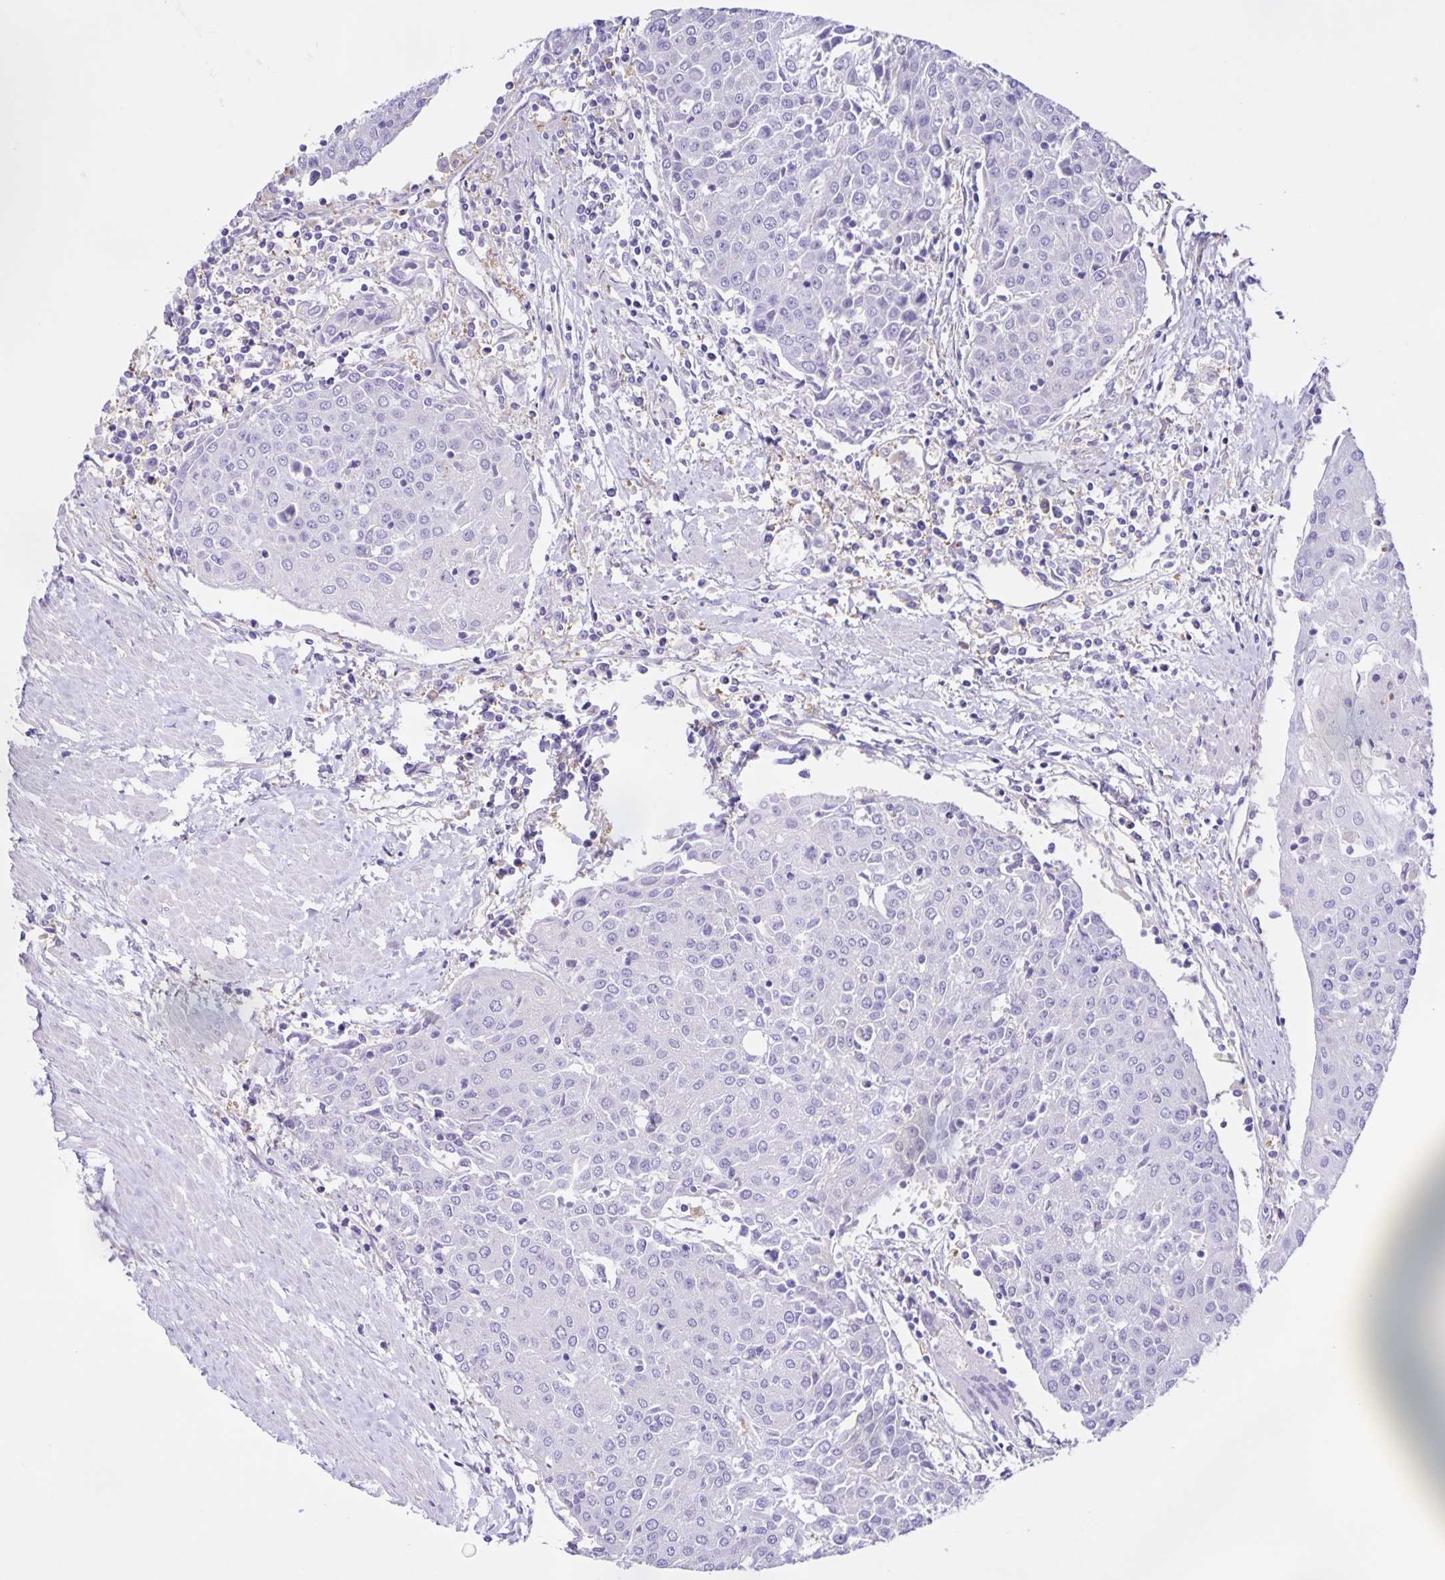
{"staining": {"intensity": "negative", "quantity": "none", "location": "none"}, "tissue": "urothelial cancer", "cell_type": "Tumor cells", "image_type": "cancer", "snomed": [{"axis": "morphology", "description": "Urothelial carcinoma, High grade"}, {"axis": "topography", "description": "Urinary bladder"}], "caption": "Tumor cells show no significant protein expression in high-grade urothelial carcinoma. (DAB (3,3'-diaminobenzidine) immunohistochemistry visualized using brightfield microscopy, high magnification).", "gene": "BOLL", "patient": {"sex": "female", "age": 85}}